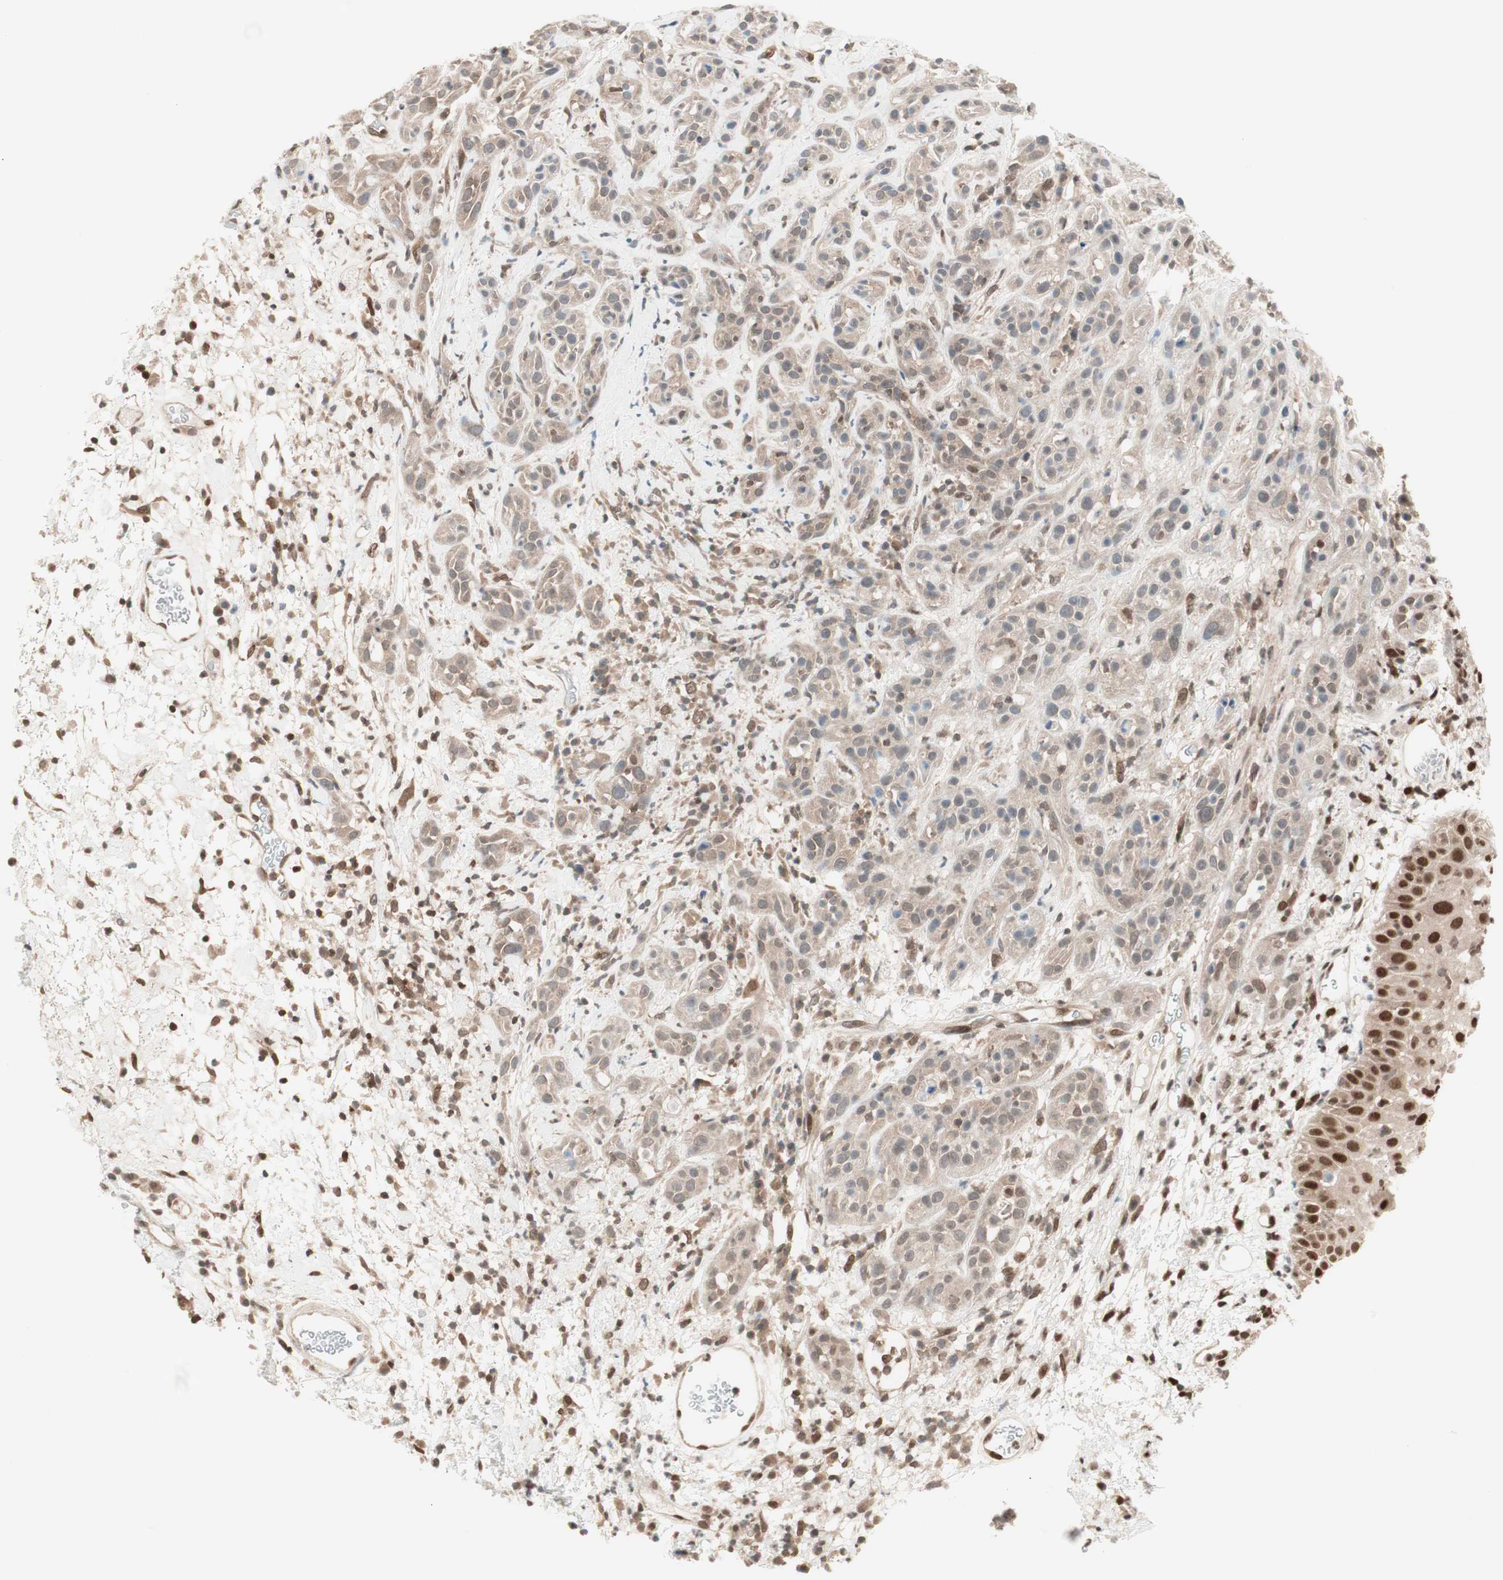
{"staining": {"intensity": "weak", "quantity": "25%-75%", "location": "cytoplasmic/membranous"}, "tissue": "head and neck cancer", "cell_type": "Tumor cells", "image_type": "cancer", "snomed": [{"axis": "morphology", "description": "Squamous cell carcinoma, NOS"}, {"axis": "topography", "description": "Head-Neck"}], "caption": "Protein expression analysis of squamous cell carcinoma (head and neck) demonstrates weak cytoplasmic/membranous positivity in approximately 25%-75% of tumor cells. Nuclei are stained in blue.", "gene": "UBE2I", "patient": {"sex": "male", "age": 62}}